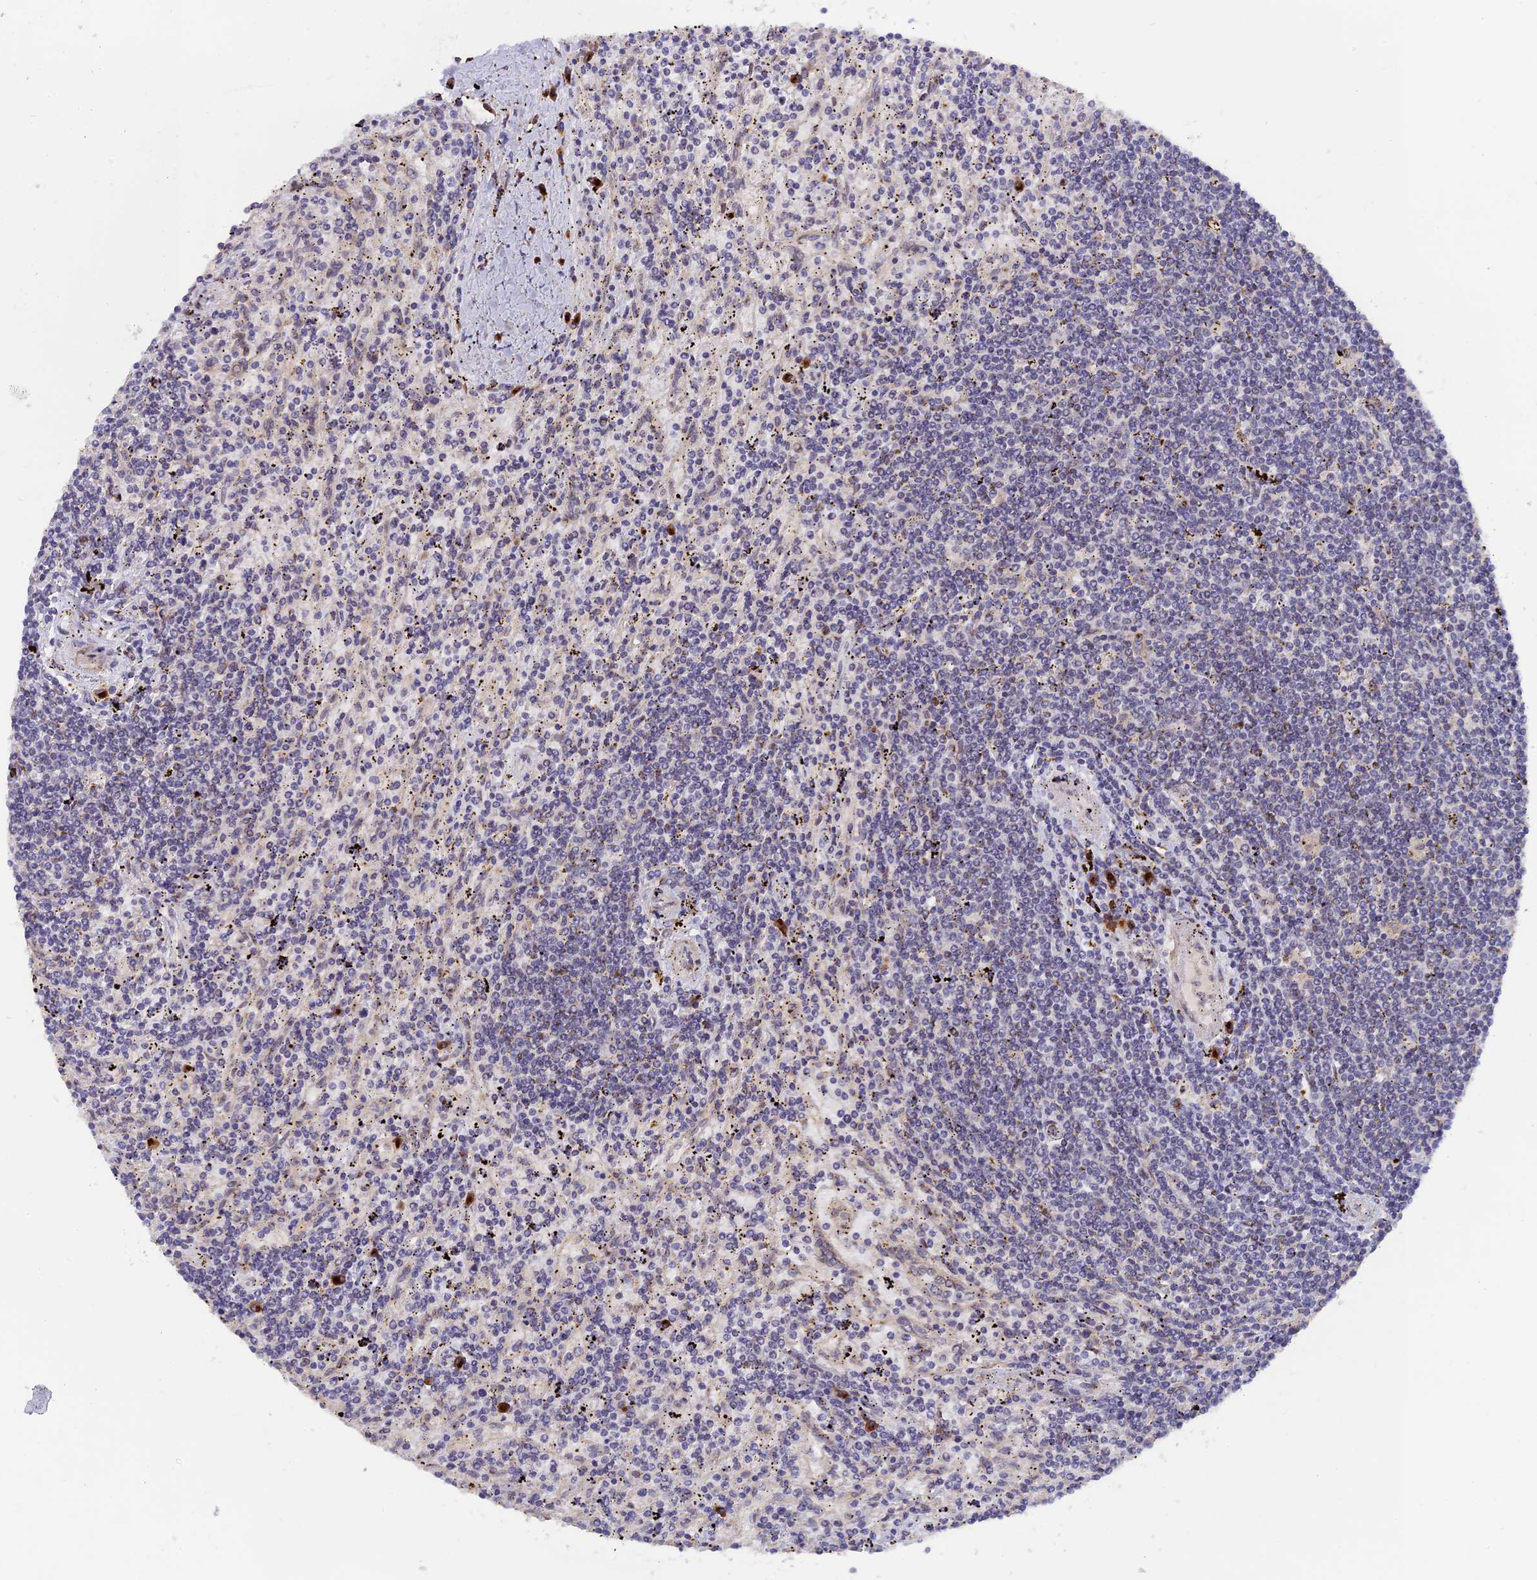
{"staining": {"intensity": "negative", "quantity": "none", "location": "none"}, "tissue": "lymphoma", "cell_type": "Tumor cells", "image_type": "cancer", "snomed": [{"axis": "morphology", "description": "Malignant lymphoma, non-Hodgkin's type, Low grade"}, {"axis": "topography", "description": "Spleen"}], "caption": "Image shows no protein positivity in tumor cells of lymphoma tissue.", "gene": "SNX17", "patient": {"sex": "male", "age": 76}}